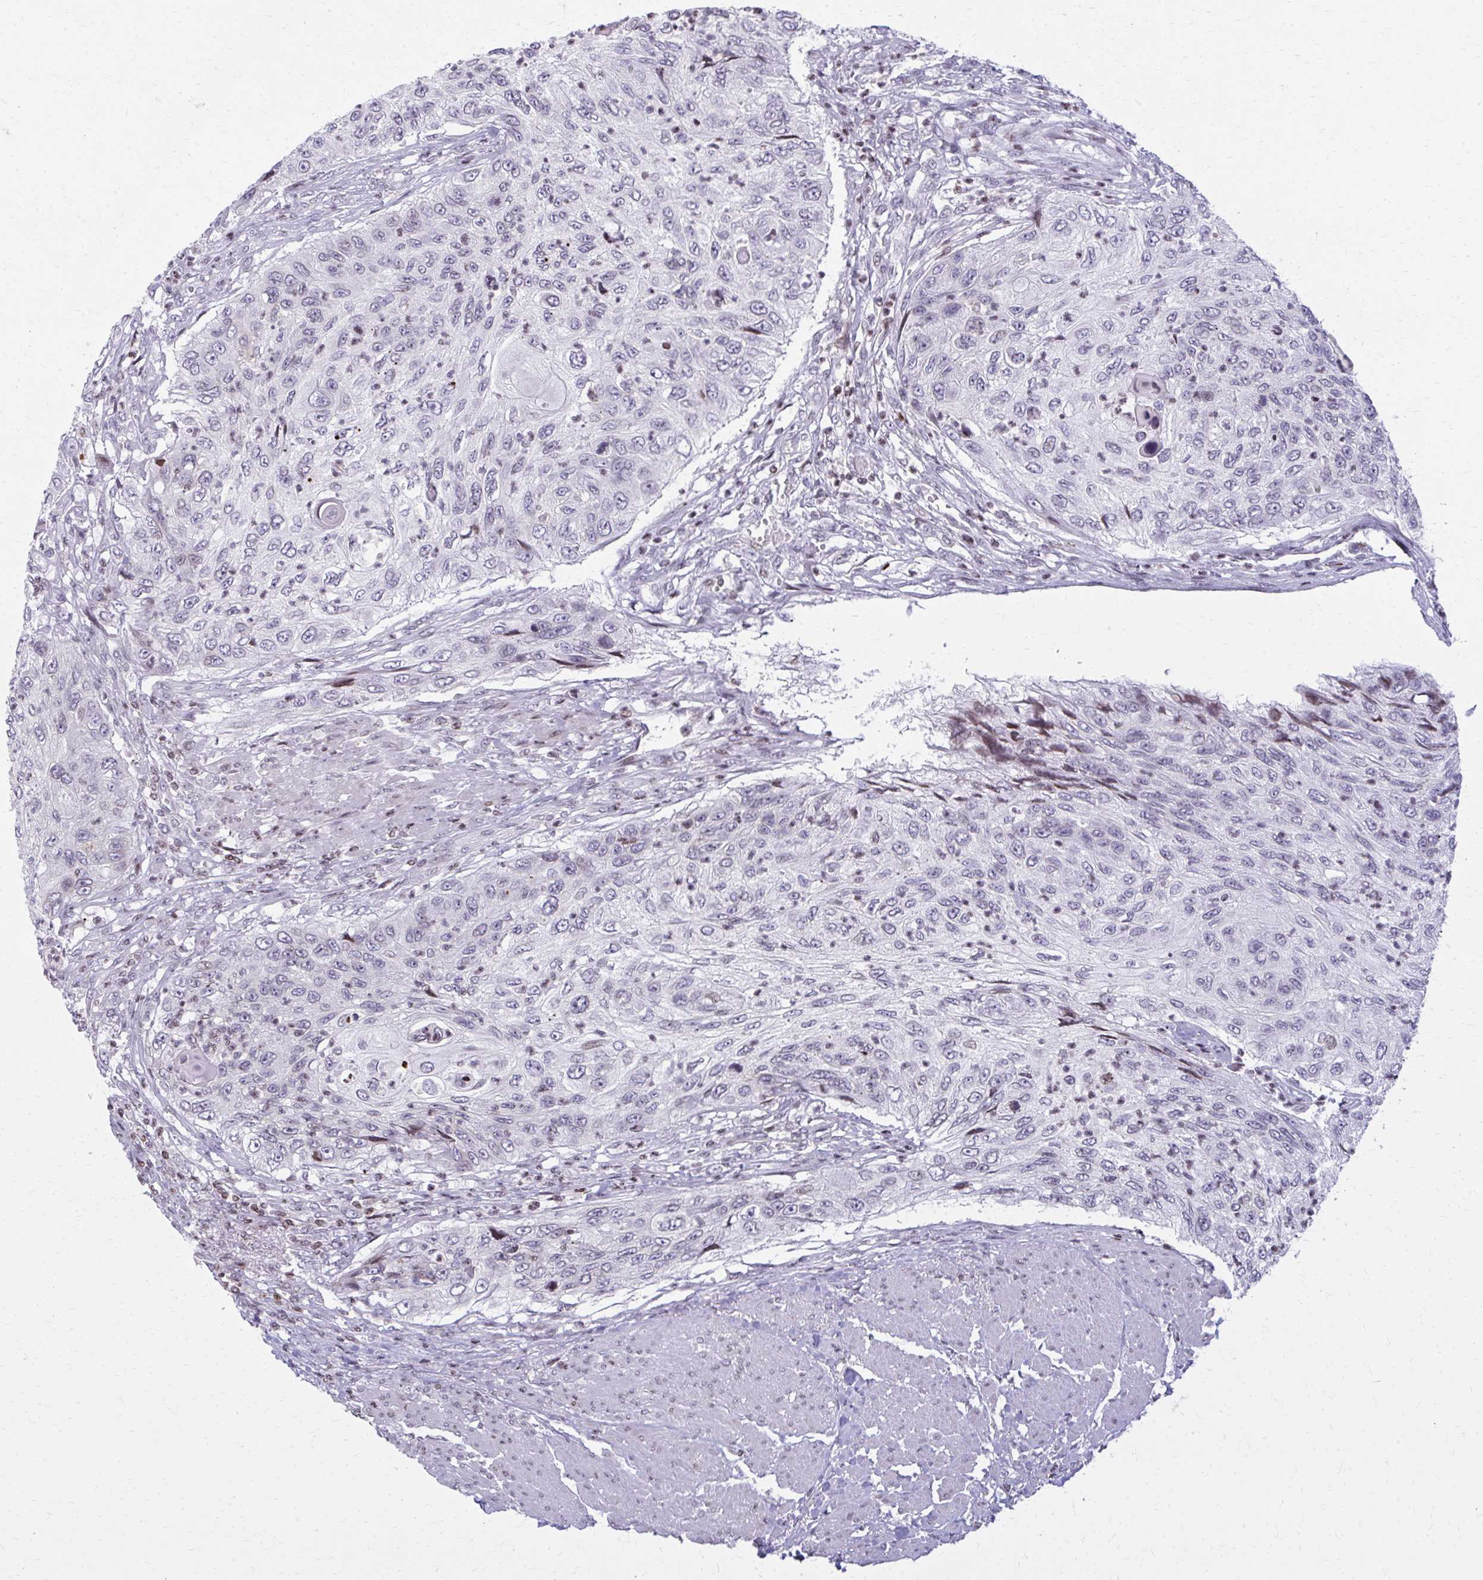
{"staining": {"intensity": "negative", "quantity": "none", "location": "none"}, "tissue": "urothelial cancer", "cell_type": "Tumor cells", "image_type": "cancer", "snomed": [{"axis": "morphology", "description": "Urothelial carcinoma, High grade"}, {"axis": "topography", "description": "Urinary bladder"}], "caption": "The micrograph reveals no significant staining in tumor cells of urothelial cancer.", "gene": "AP5M1", "patient": {"sex": "female", "age": 60}}